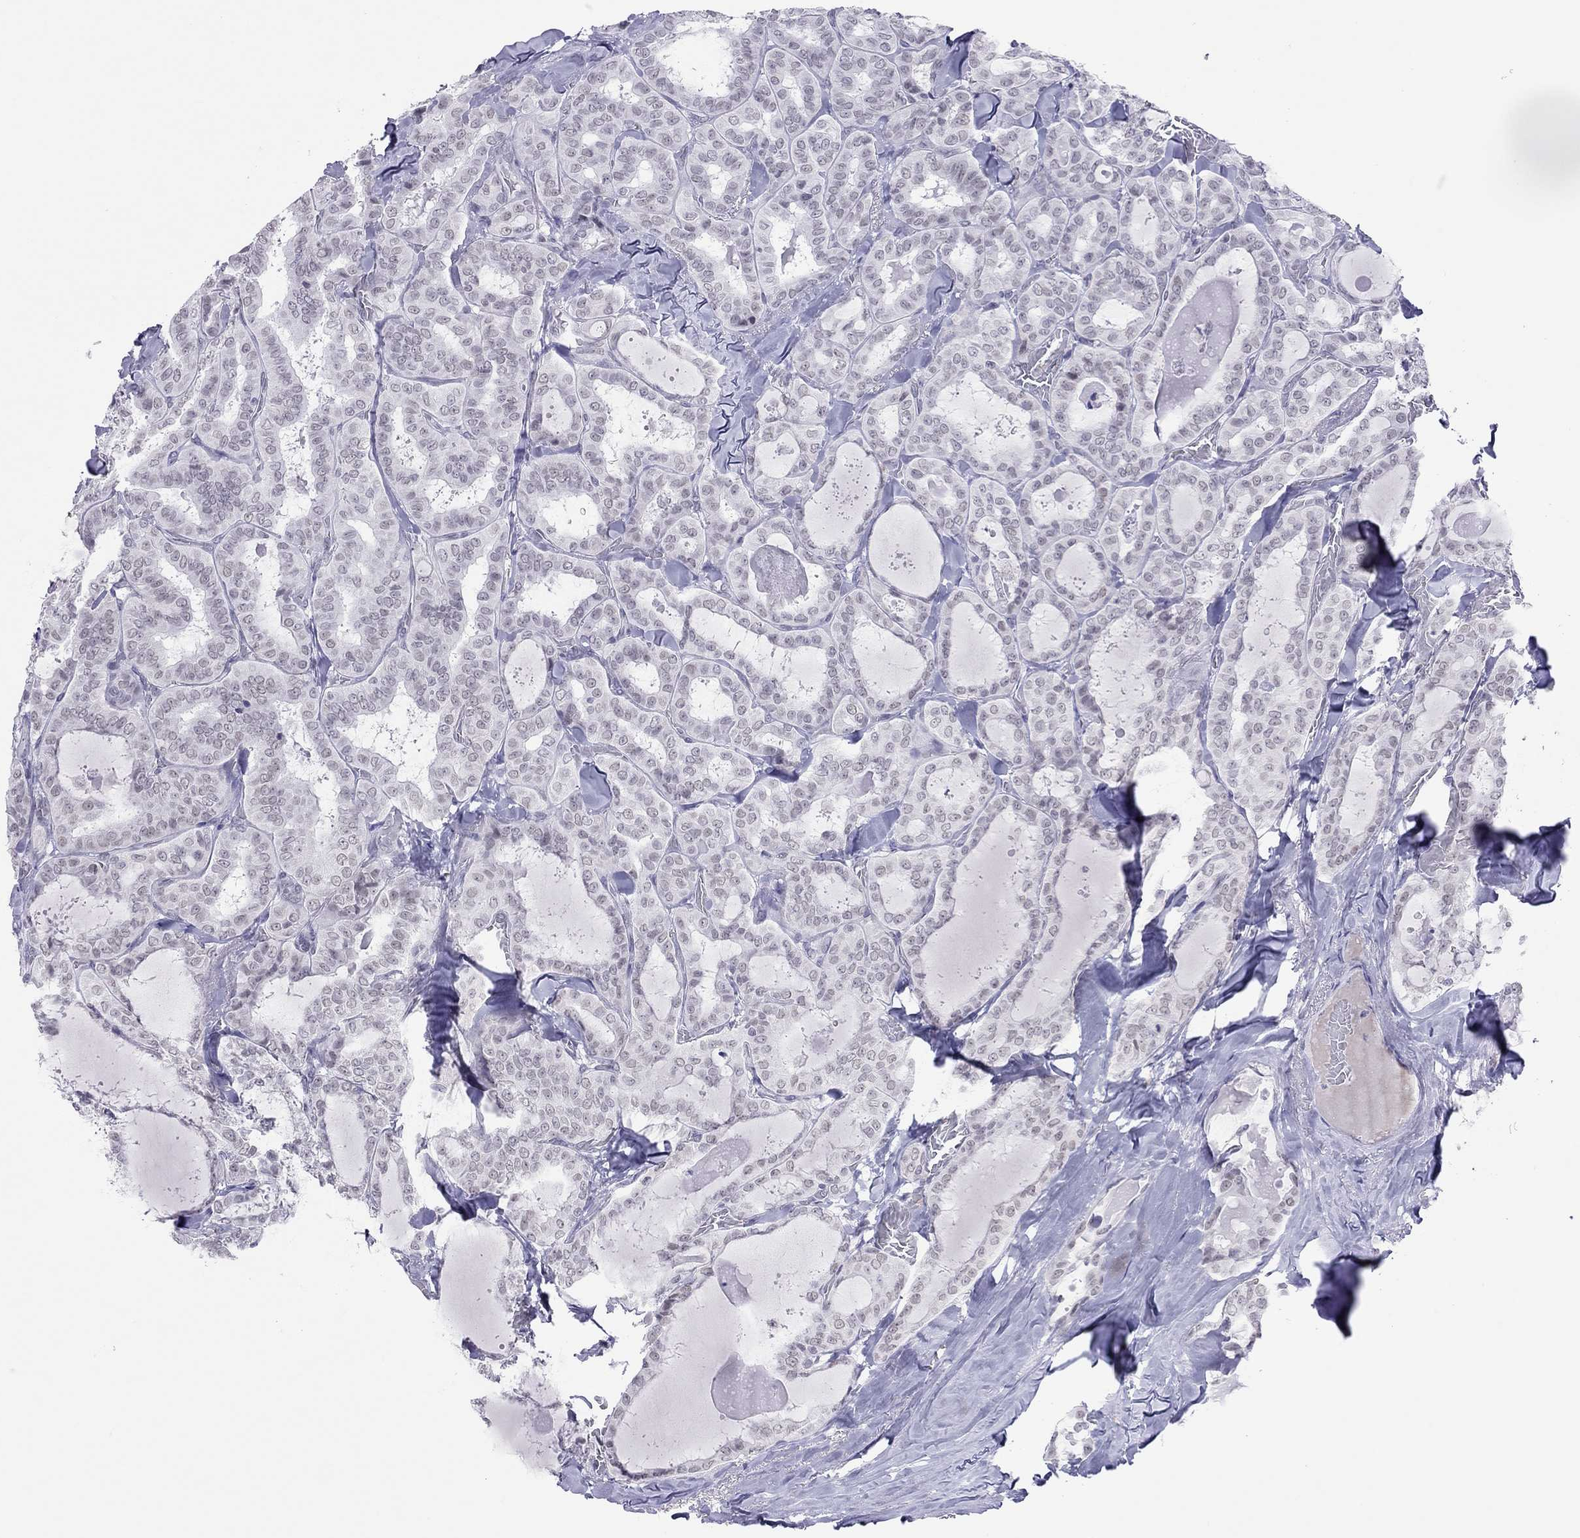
{"staining": {"intensity": "negative", "quantity": "none", "location": "none"}, "tissue": "thyroid cancer", "cell_type": "Tumor cells", "image_type": "cancer", "snomed": [{"axis": "morphology", "description": "Papillary adenocarcinoma, NOS"}, {"axis": "topography", "description": "Thyroid gland"}], "caption": "An immunohistochemistry micrograph of papillary adenocarcinoma (thyroid) is shown. There is no staining in tumor cells of papillary adenocarcinoma (thyroid).", "gene": "JHY", "patient": {"sex": "female", "age": 39}}